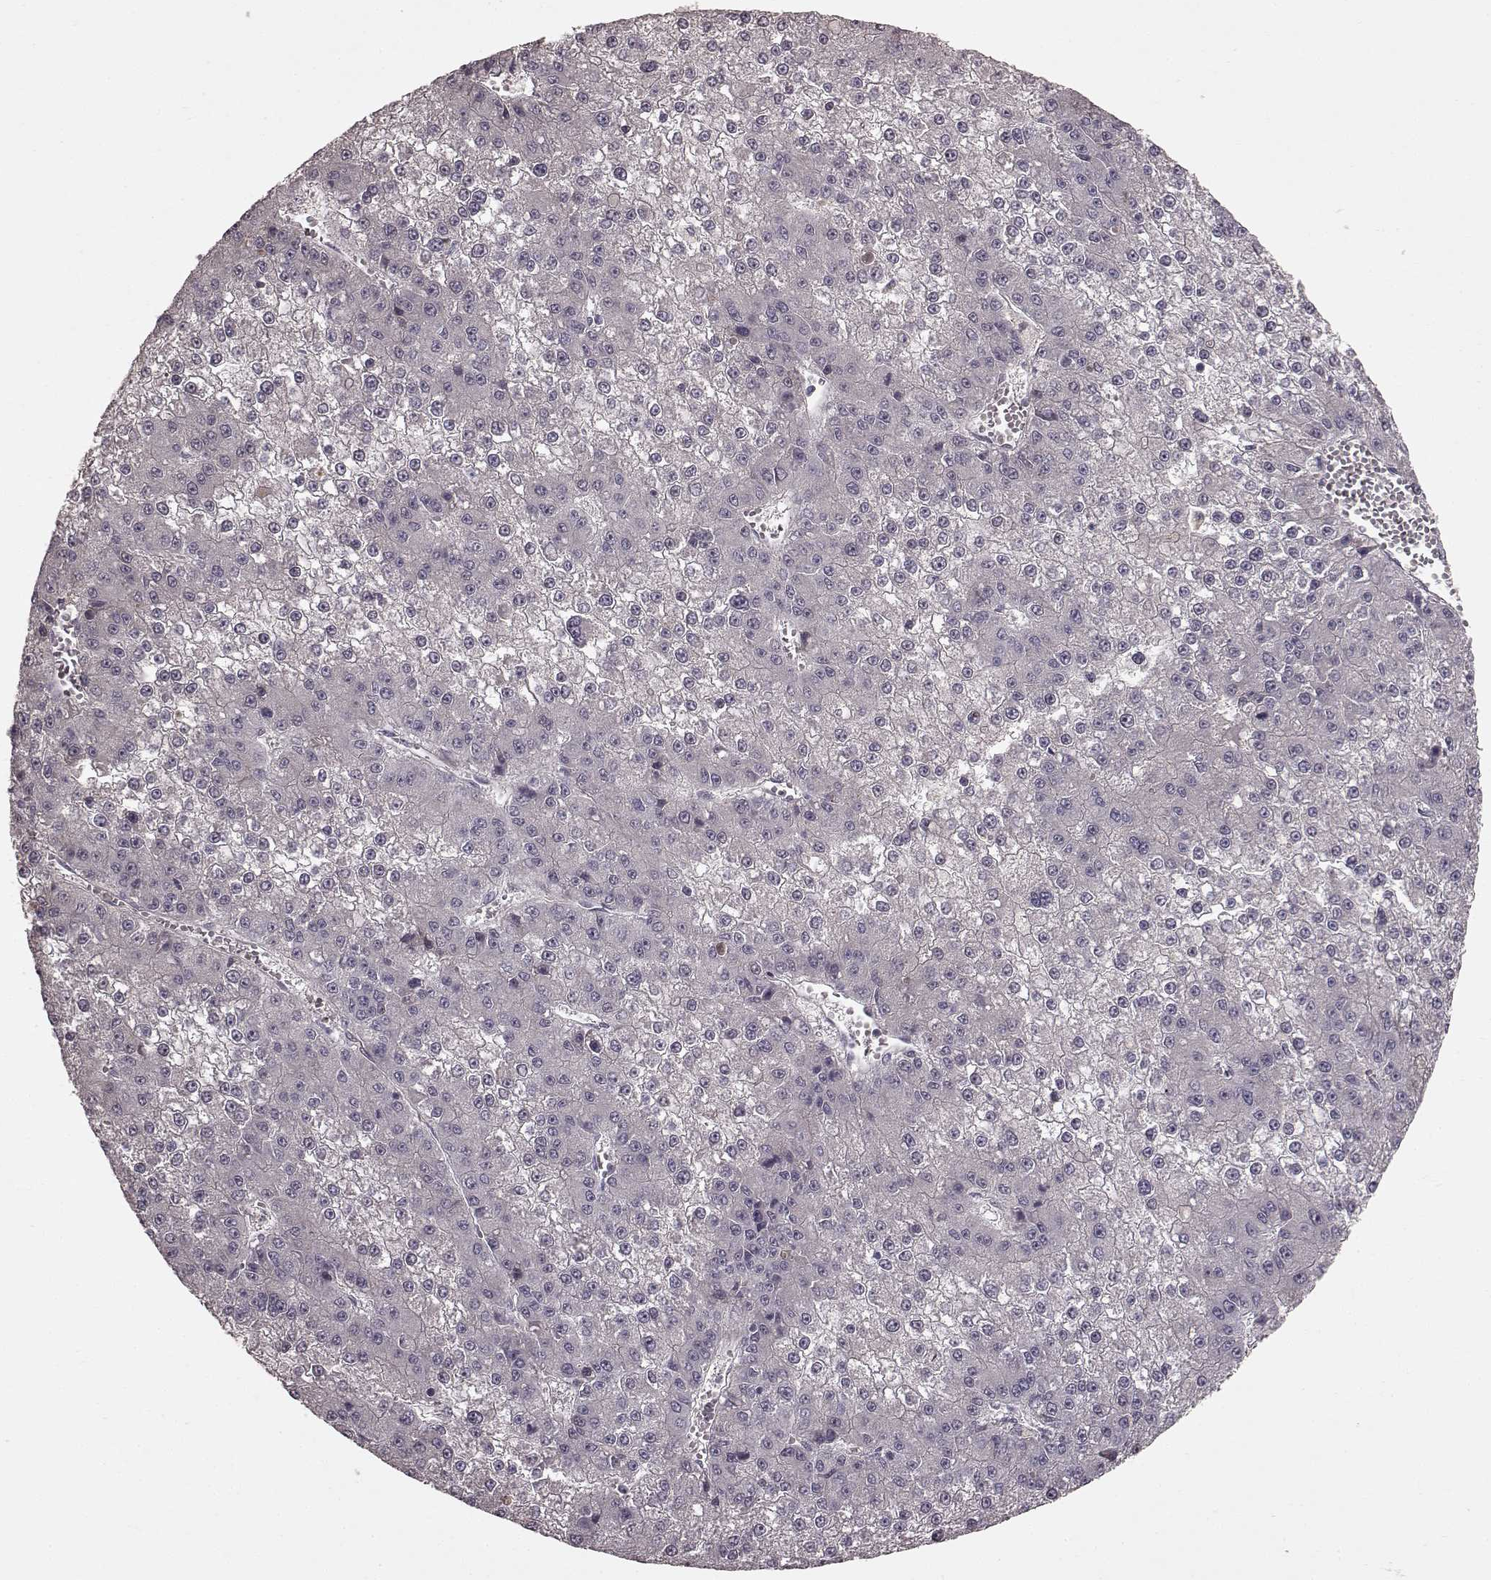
{"staining": {"intensity": "negative", "quantity": "none", "location": "none"}, "tissue": "liver cancer", "cell_type": "Tumor cells", "image_type": "cancer", "snomed": [{"axis": "morphology", "description": "Carcinoma, Hepatocellular, NOS"}, {"axis": "topography", "description": "Liver"}], "caption": "This is an immunohistochemistry (IHC) image of human liver cancer (hepatocellular carcinoma). There is no staining in tumor cells.", "gene": "SLC22A18", "patient": {"sex": "female", "age": 73}}